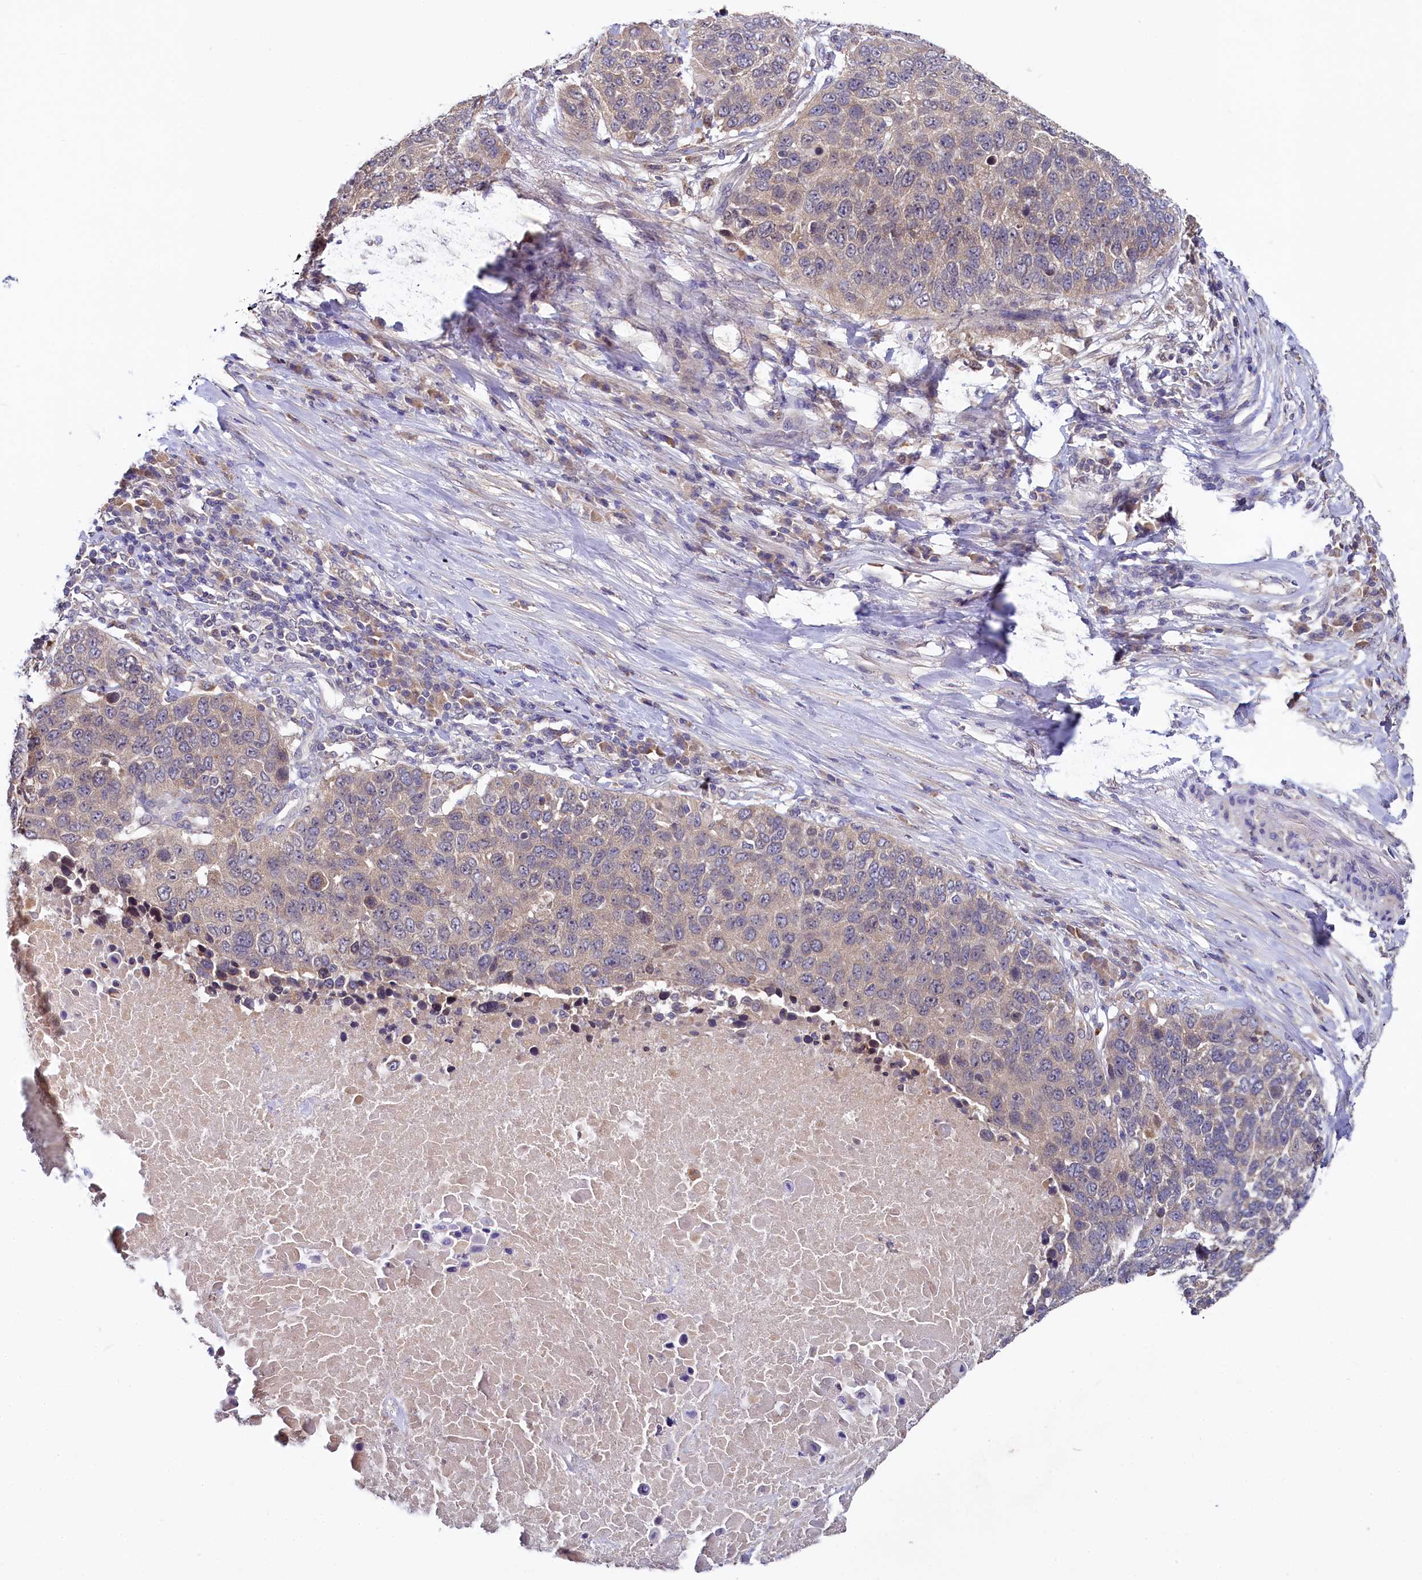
{"staining": {"intensity": "negative", "quantity": "none", "location": "none"}, "tissue": "lung cancer", "cell_type": "Tumor cells", "image_type": "cancer", "snomed": [{"axis": "morphology", "description": "Normal tissue, NOS"}, {"axis": "morphology", "description": "Squamous cell carcinoma, NOS"}, {"axis": "topography", "description": "Lymph node"}, {"axis": "topography", "description": "Lung"}], "caption": "DAB immunohistochemical staining of lung squamous cell carcinoma reveals no significant positivity in tumor cells.", "gene": "SPINK9", "patient": {"sex": "male", "age": 66}}